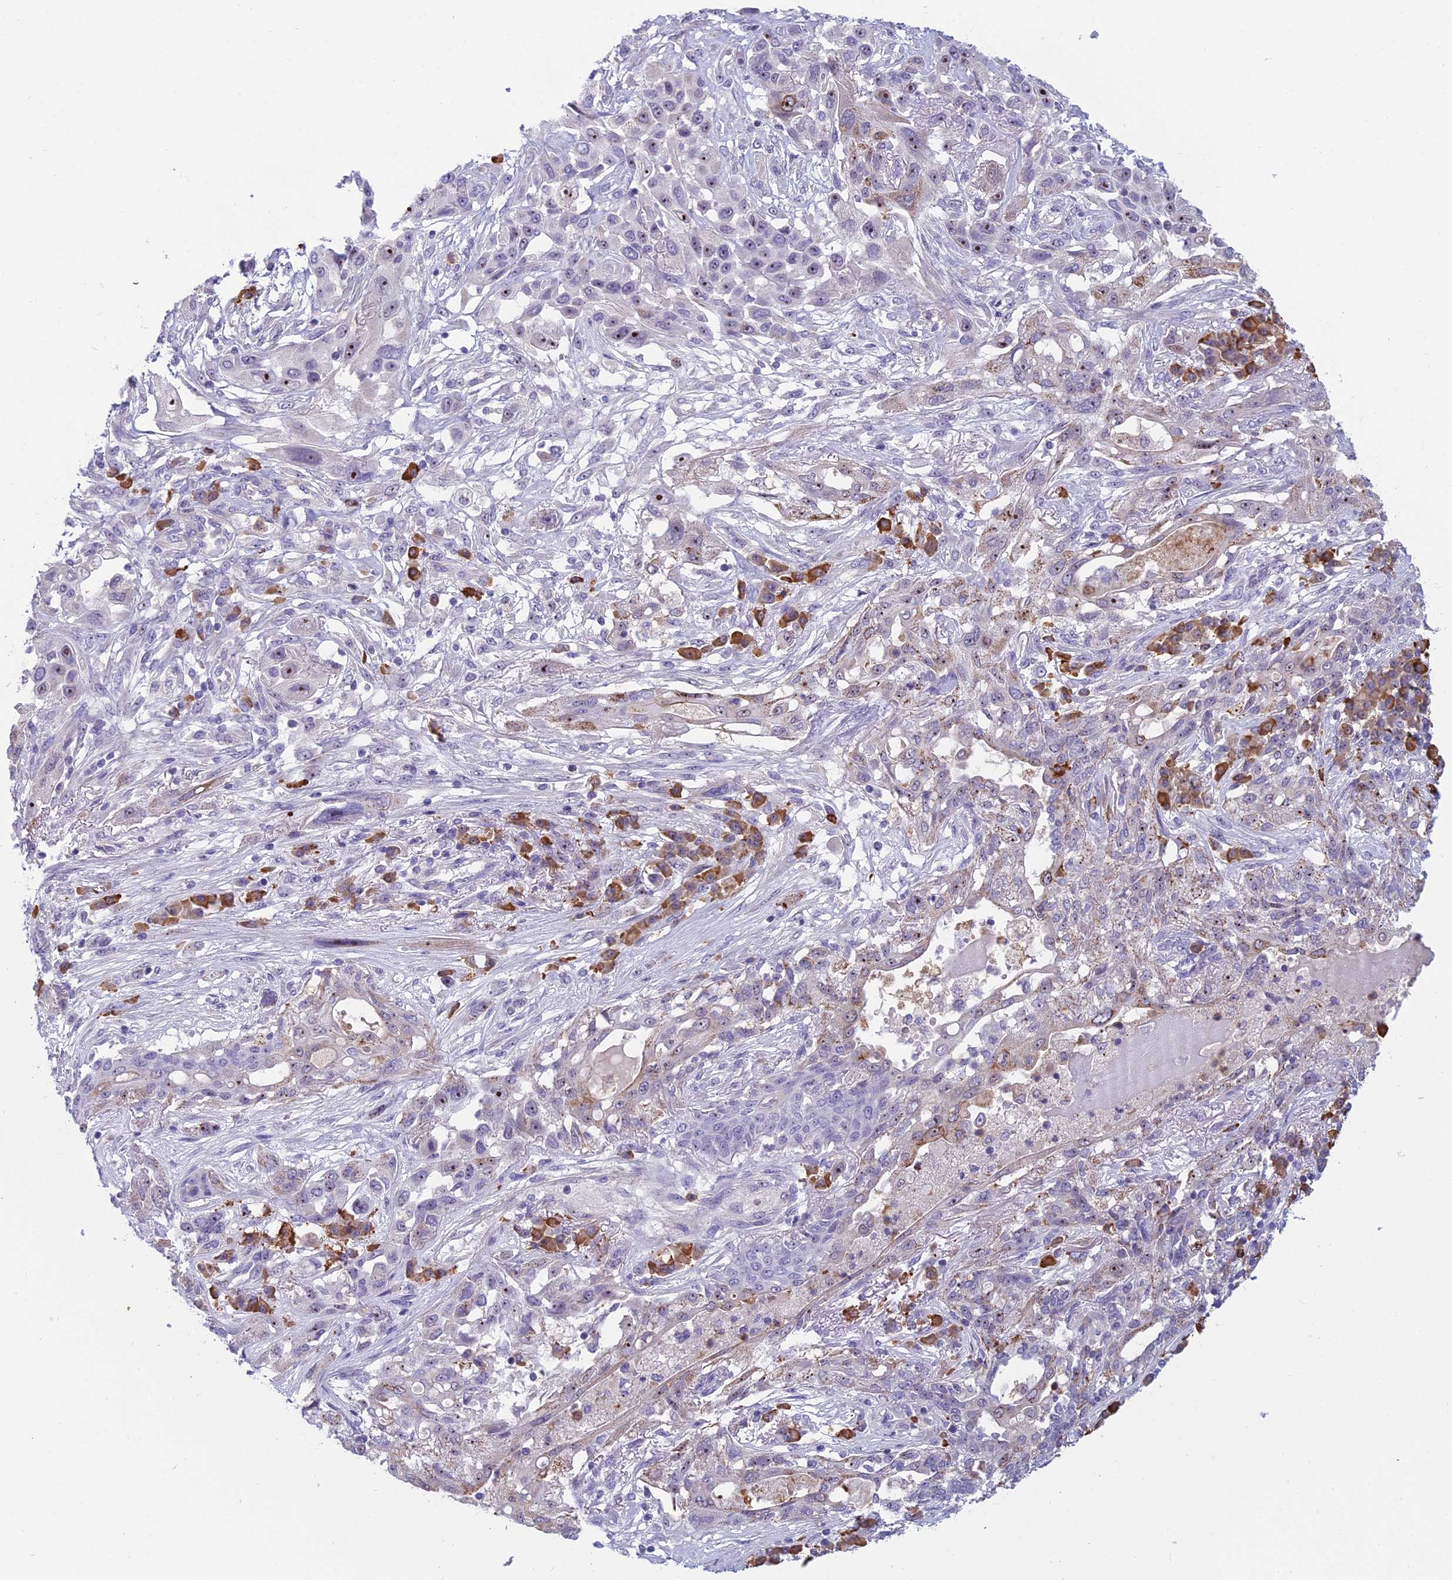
{"staining": {"intensity": "moderate", "quantity": ">75%", "location": "nuclear"}, "tissue": "lung cancer", "cell_type": "Tumor cells", "image_type": "cancer", "snomed": [{"axis": "morphology", "description": "Squamous cell carcinoma, NOS"}, {"axis": "topography", "description": "Lung"}], "caption": "Lung cancer tissue shows moderate nuclear staining in approximately >75% of tumor cells", "gene": "NOC2L", "patient": {"sex": "female", "age": 70}}